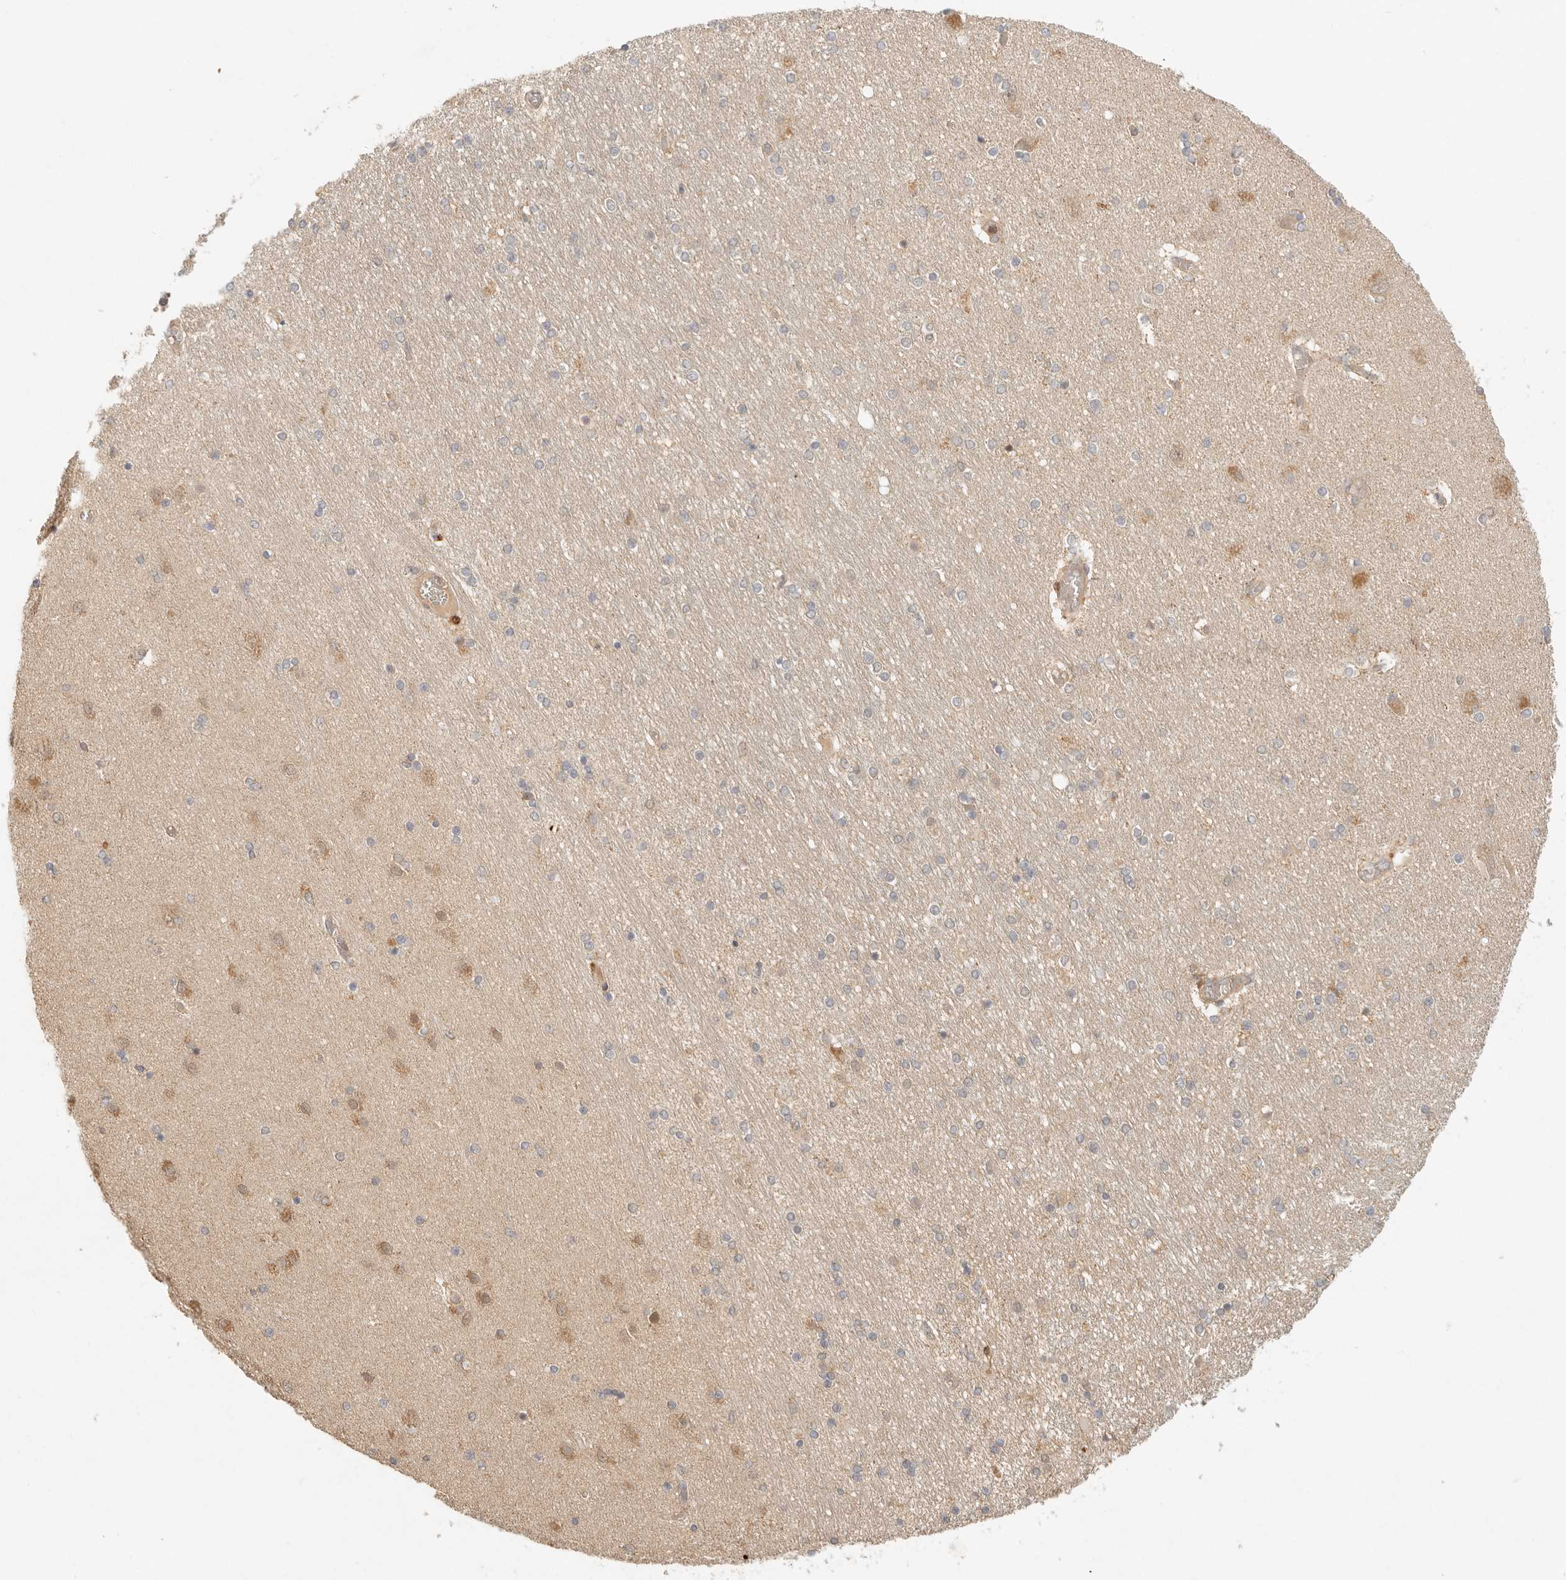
{"staining": {"intensity": "moderate", "quantity": "<25%", "location": "cytoplasmic/membranous,nuclear"}, "tissue": "hippocampus", "cell_type": "Glial cells", "image_type": "normal", "snomed": [{"axis": "morphology", "description": "Normal tissue, NOS"}, {"axis": "topography", "description": "Hippocampus"}], "caption": "Protein staining reveals moderate cytoplasmic/membranous,nuclear expression in about <25% of glial cells in unremarkable hippocampus.", "gene": "AHDC1", "patient": {"sex": "female", "age": 54}}